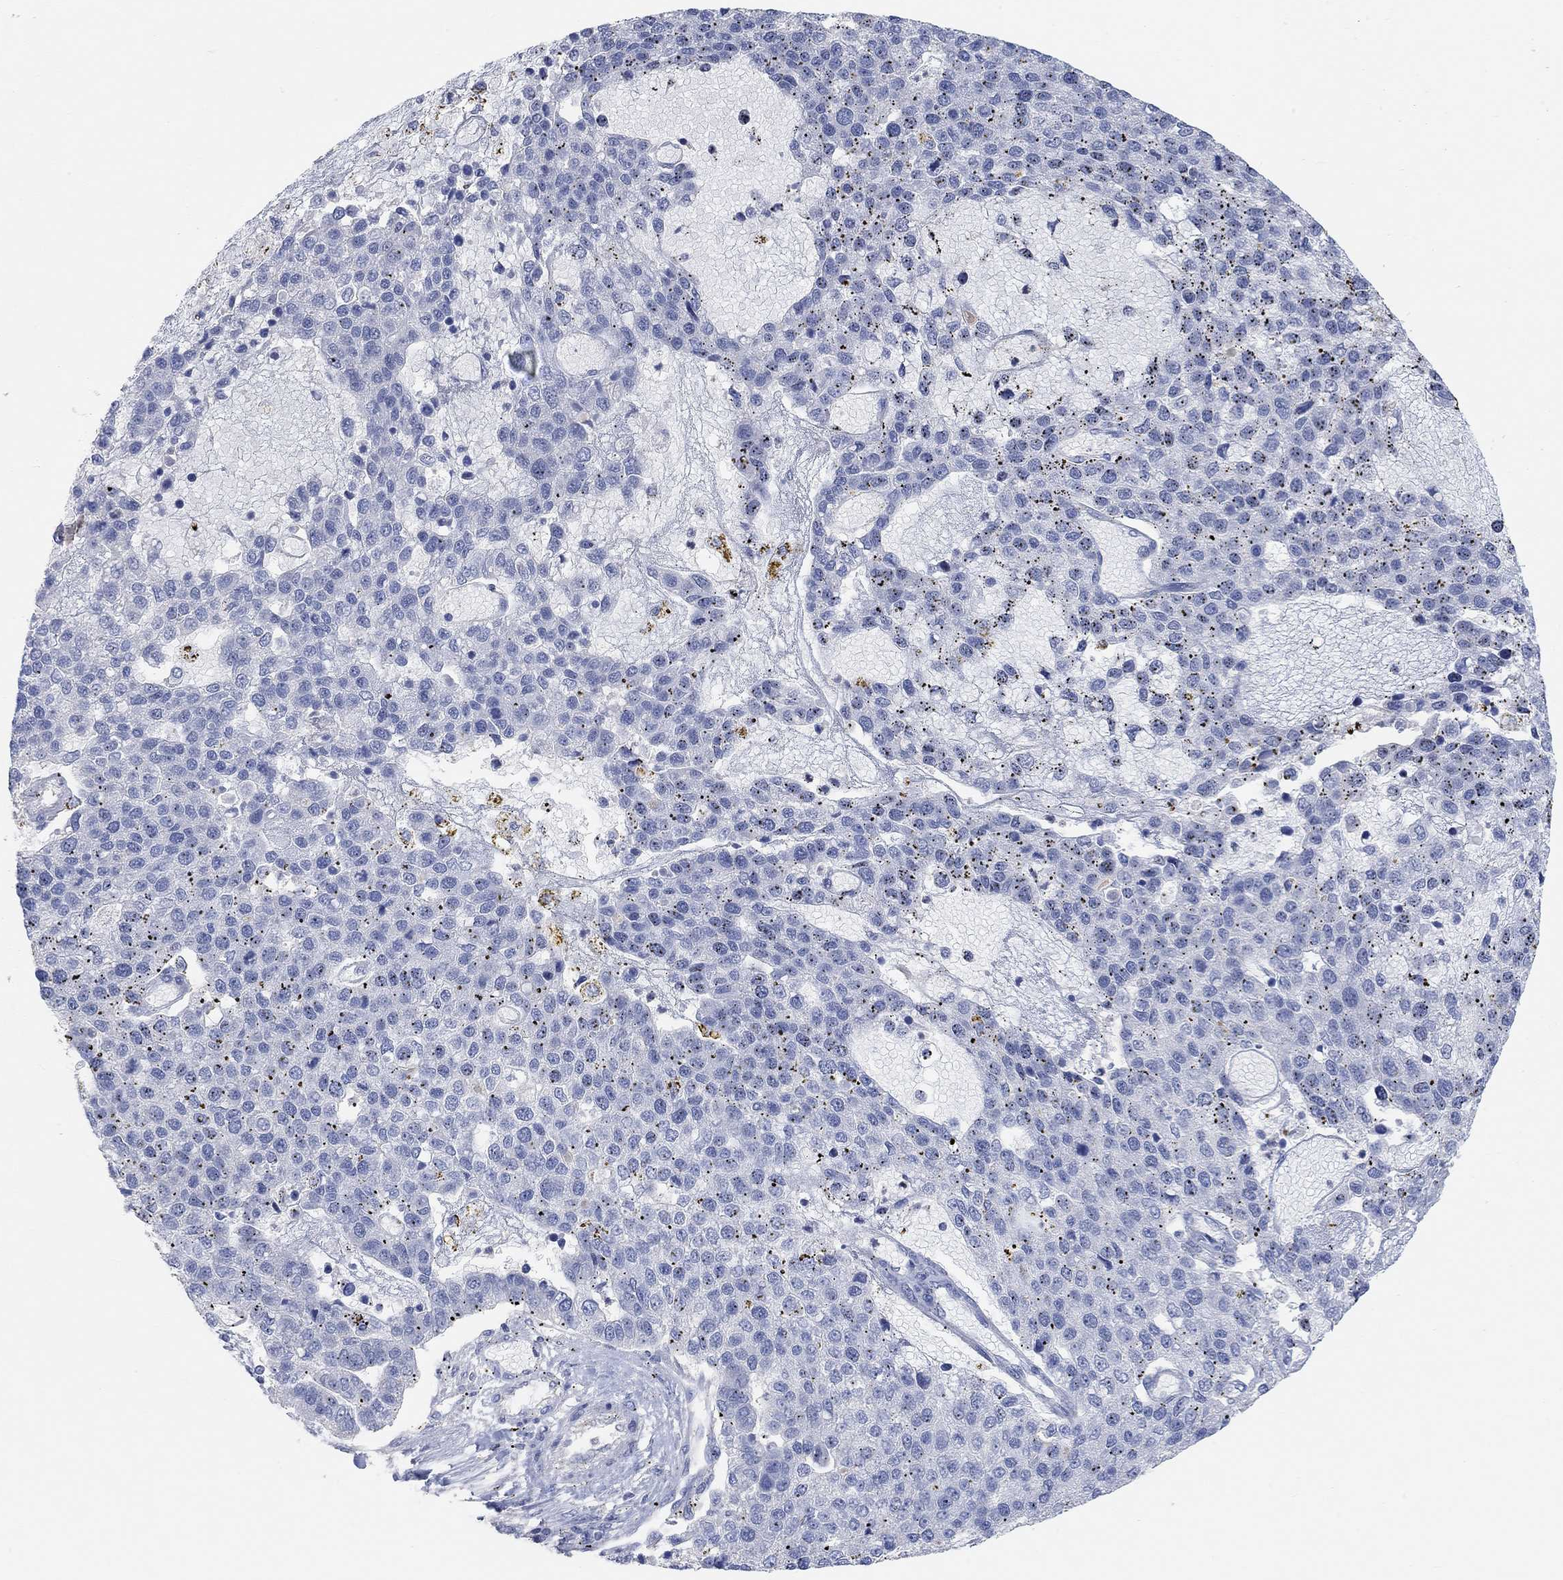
{"staining": {"intensity": "negative", "quantity": "none", "location": "none"}, "tissue": "pancreatic cancer", "cell_type": "Tumor cells", "image_type": "cancer", "snomed": [{"axis": "morphology", "description": "Adenocarcinoma, NOS"}, {"axis": "topography", "description": "Pancreas"}], "caption": "IHC photomicrograph of neoplastic tissue: adenocarcinoma (pancreatic) stained with DAB exhibits no significant protein positivity in tumor cells. (DAB IHC, high magnification).", "gene": "NLRP14", "patient": {"sex": "female", "age": 61}}